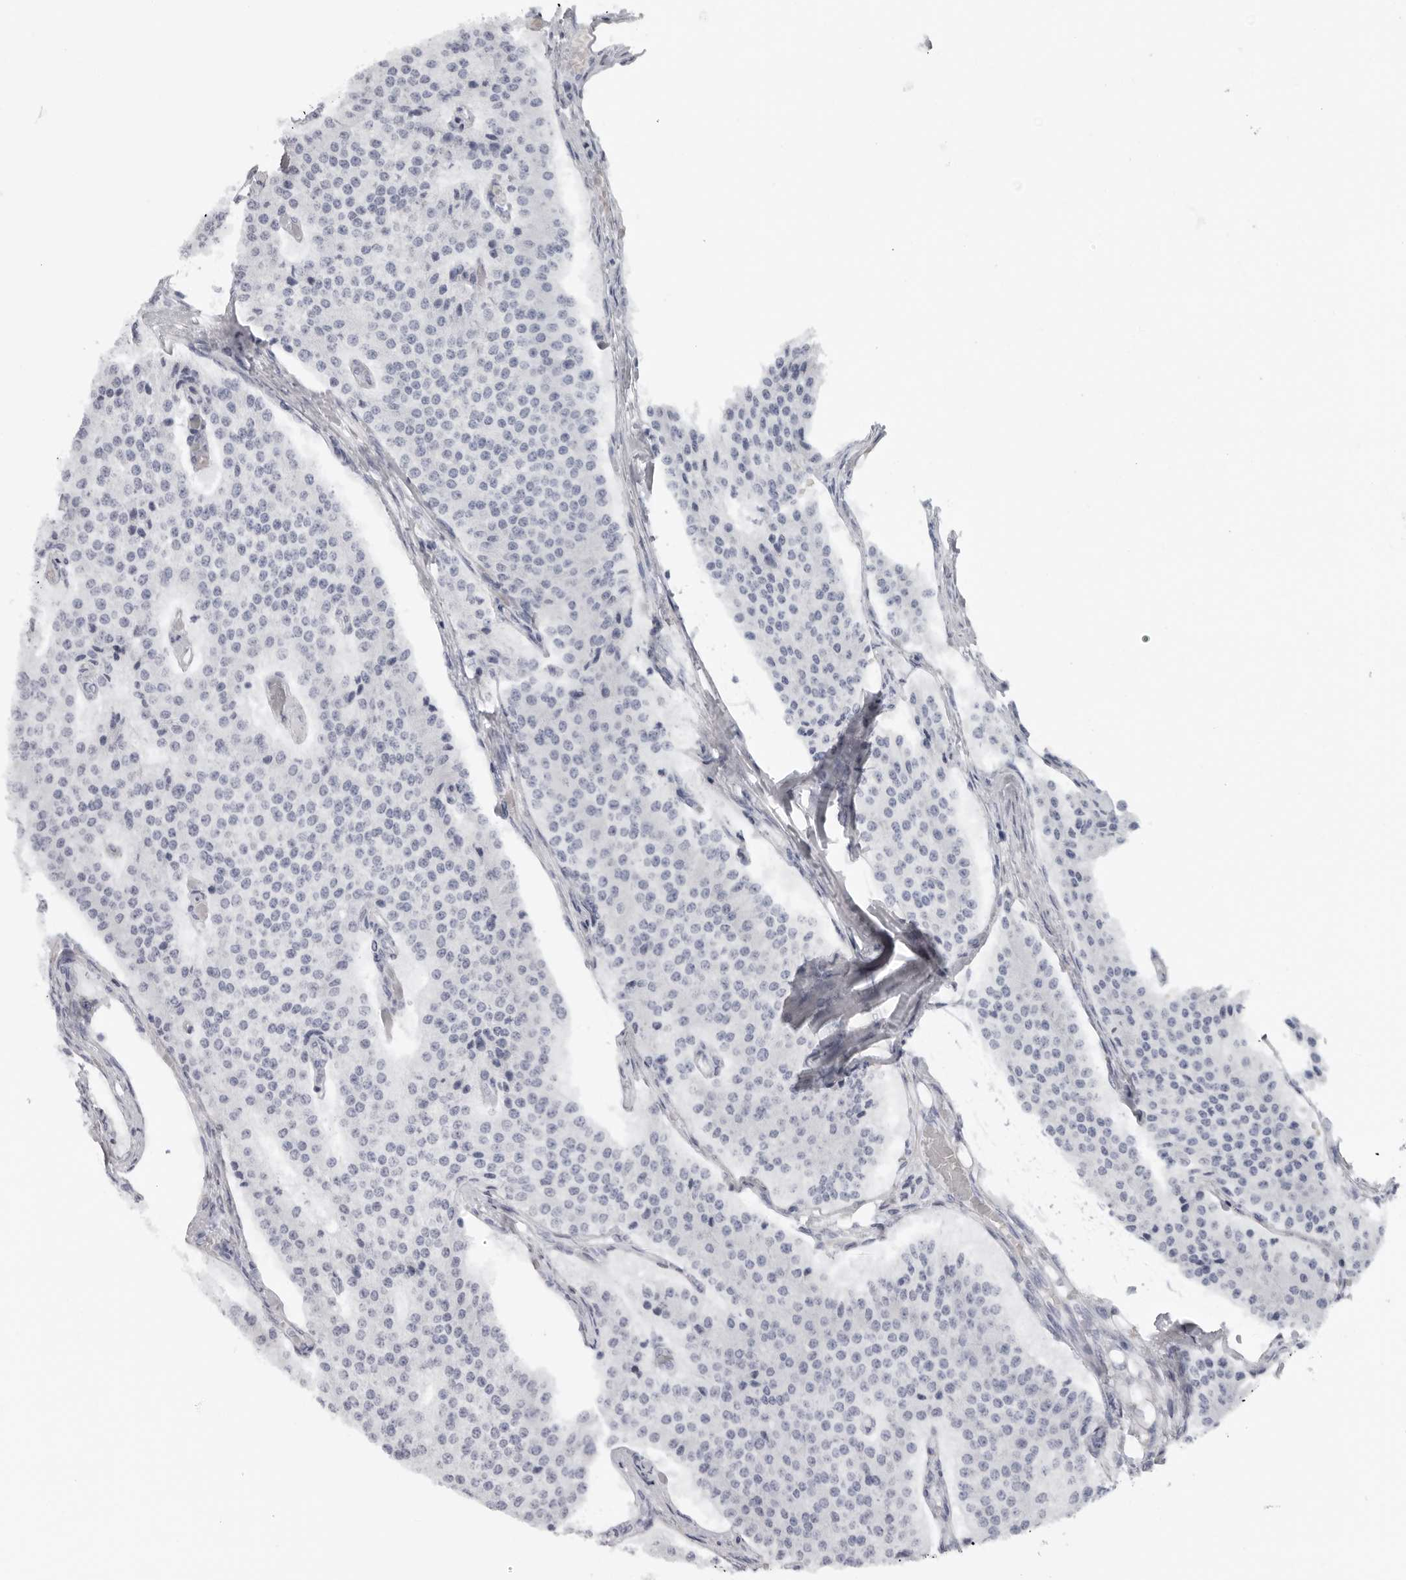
{"staining": {"intensity": "negative", "quantity": "none", "location": "none"}, "tissue": "carcinoid", "cell_type": "Tumor cells", "image_type": "cancer", "snomed": [{"axis": "morphology", "description": "Carcinoid, malignant, NOS"}, {"axis": "topography", "description": "Colon"}], "caption": "This is an immunohistochemistry (IHC) micrograph of human malignant carcinoid. There is no expression in tumor cells.", "gene": "EPB41", "patient": {"sex": "female", "age": 52}}